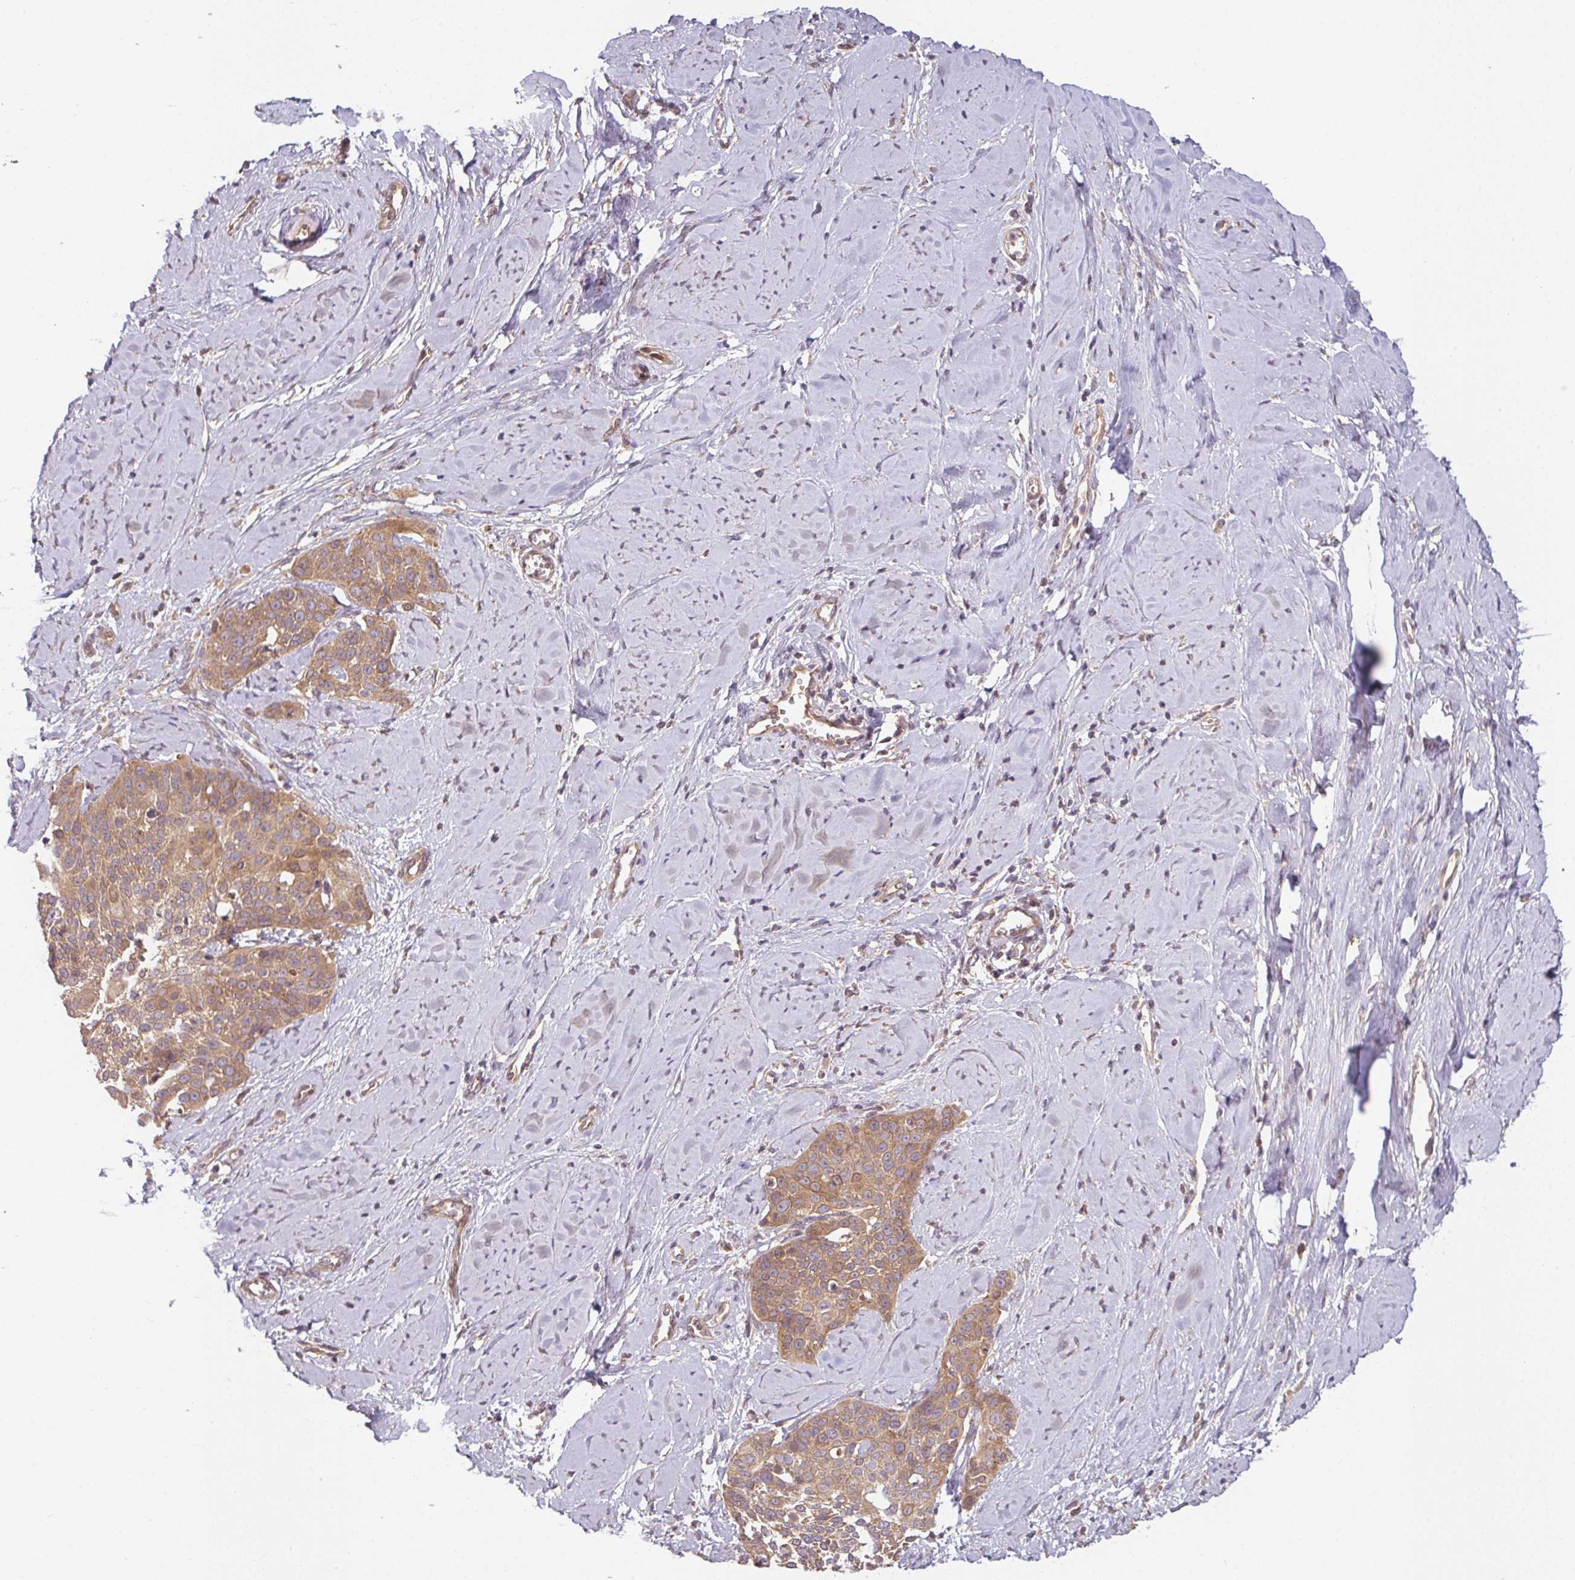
{"staining": {"intensity": "moderate", "quantity": ">75%", "location": "cytoplasmic/membranous"}, "tissue": "cervical cancer", "cell_type": "Tumor cells", "image_type": "cancer", "snomed": [{"axis": "morphology", "description": "Squamous cell carcinoma, NOS"}, {"axis": "topography", "description": "Cervix"}], "caption": "Protein staining of cervical squamous cell carcinoma tissue shows moderate cytoplasmic/membranous staining in approximately >75% of tumor cells.", "gene": "RNF31", "patient": {"sex": "female", "age": 44}}